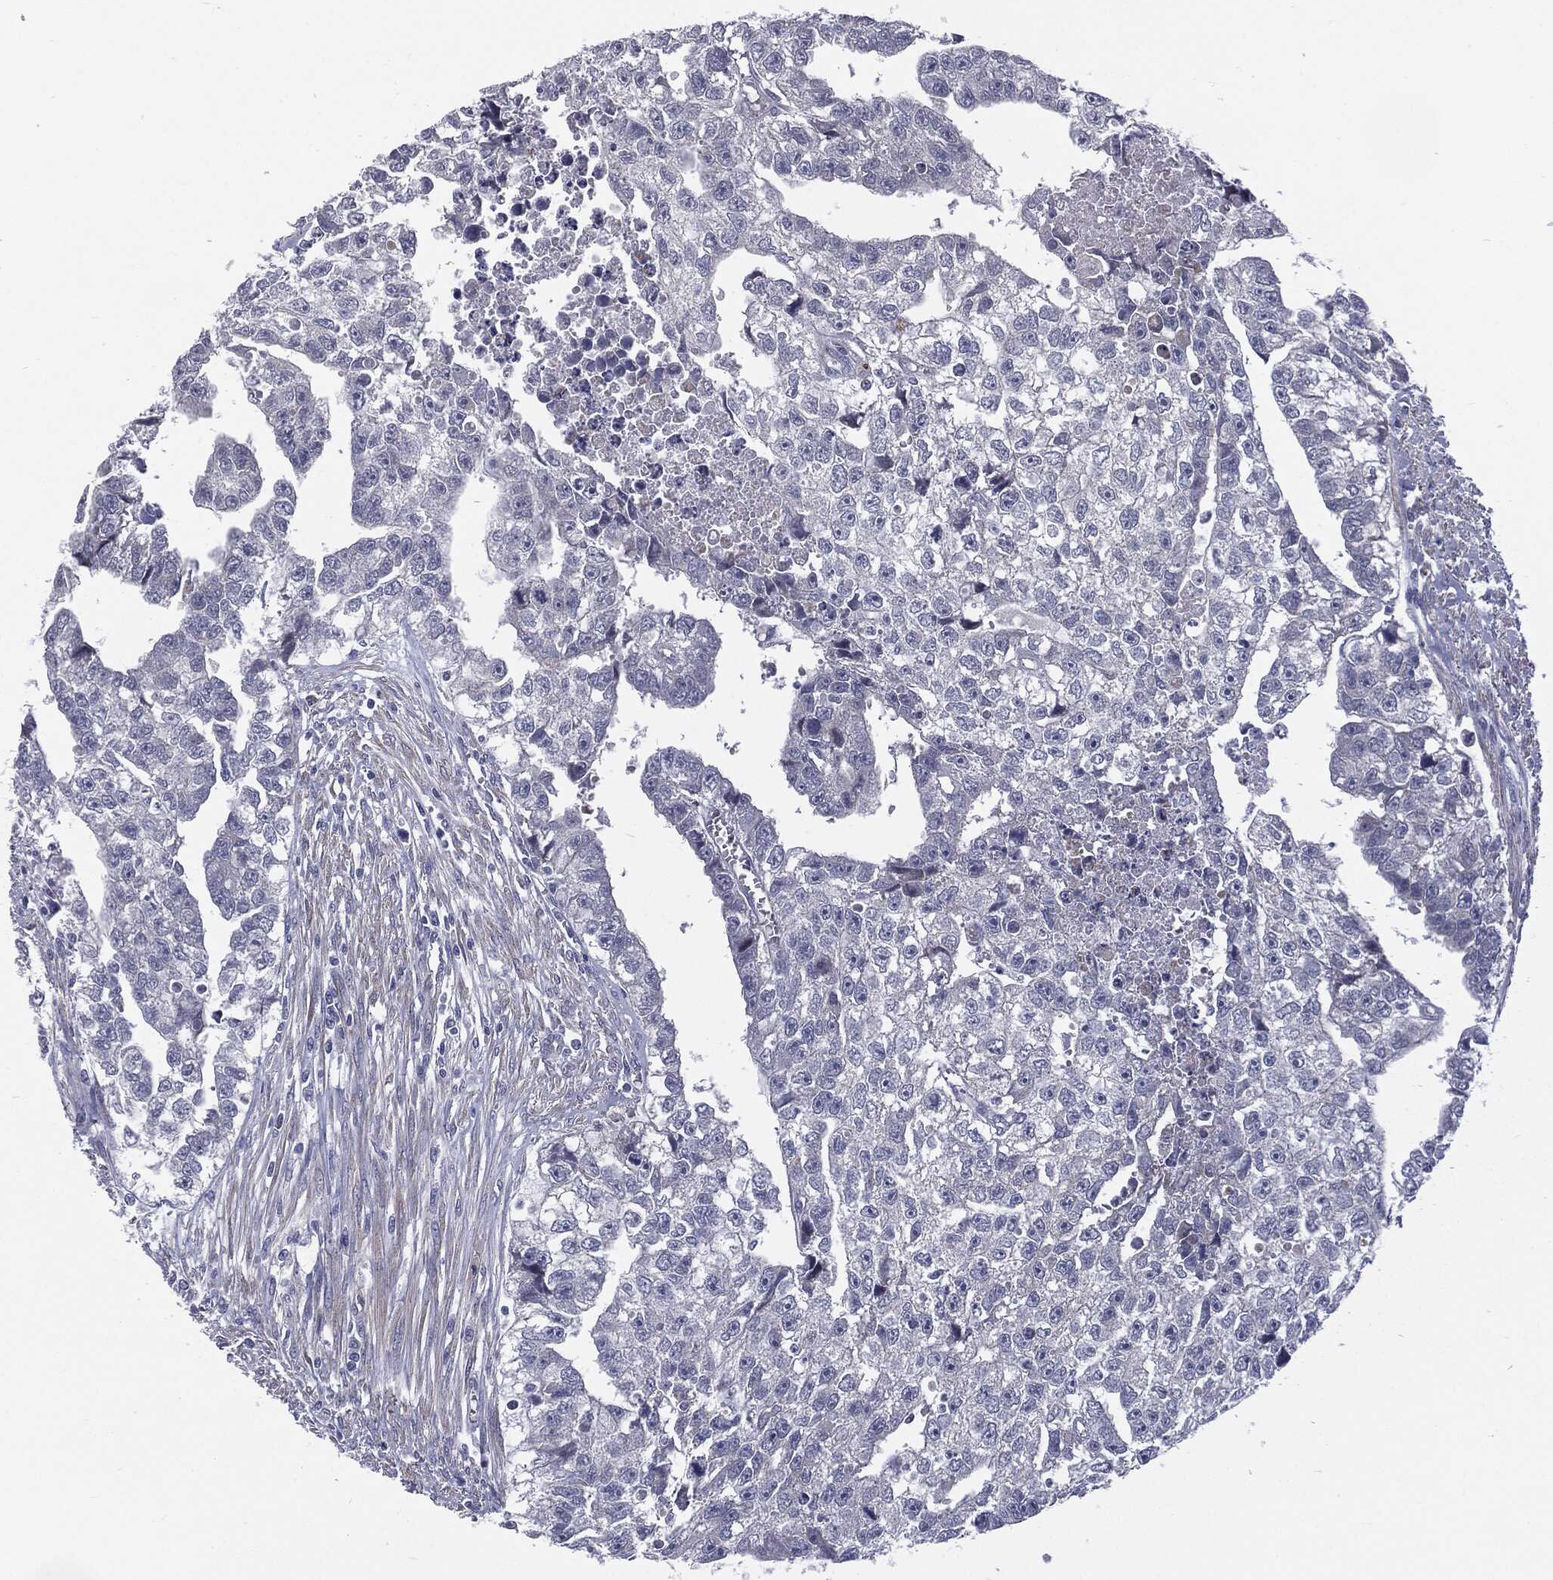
{"staining": {"intensity": "negative", "quantity": "none", "location": "none"}, "tissue": "testis cancer", "cell_type": "Tumor cells", "image_type": "cancer", "snomed": [{"axis": "morphology", "description": "Carcinoma, Embryonal, NOS"}, {"axis": "morphology", "description": "Teratoma, malignant, NOS"}, {"axis": "topography", "description": "Testis"}], "caption": "Immunohistochemistry (IHC) image of testis cancer (embryonal carcinoma) stained for a protein (brown), which exhibits no expression in tumor cells.", "gene": "KRT5", "patient": {"sex": "male", "age": 44}}